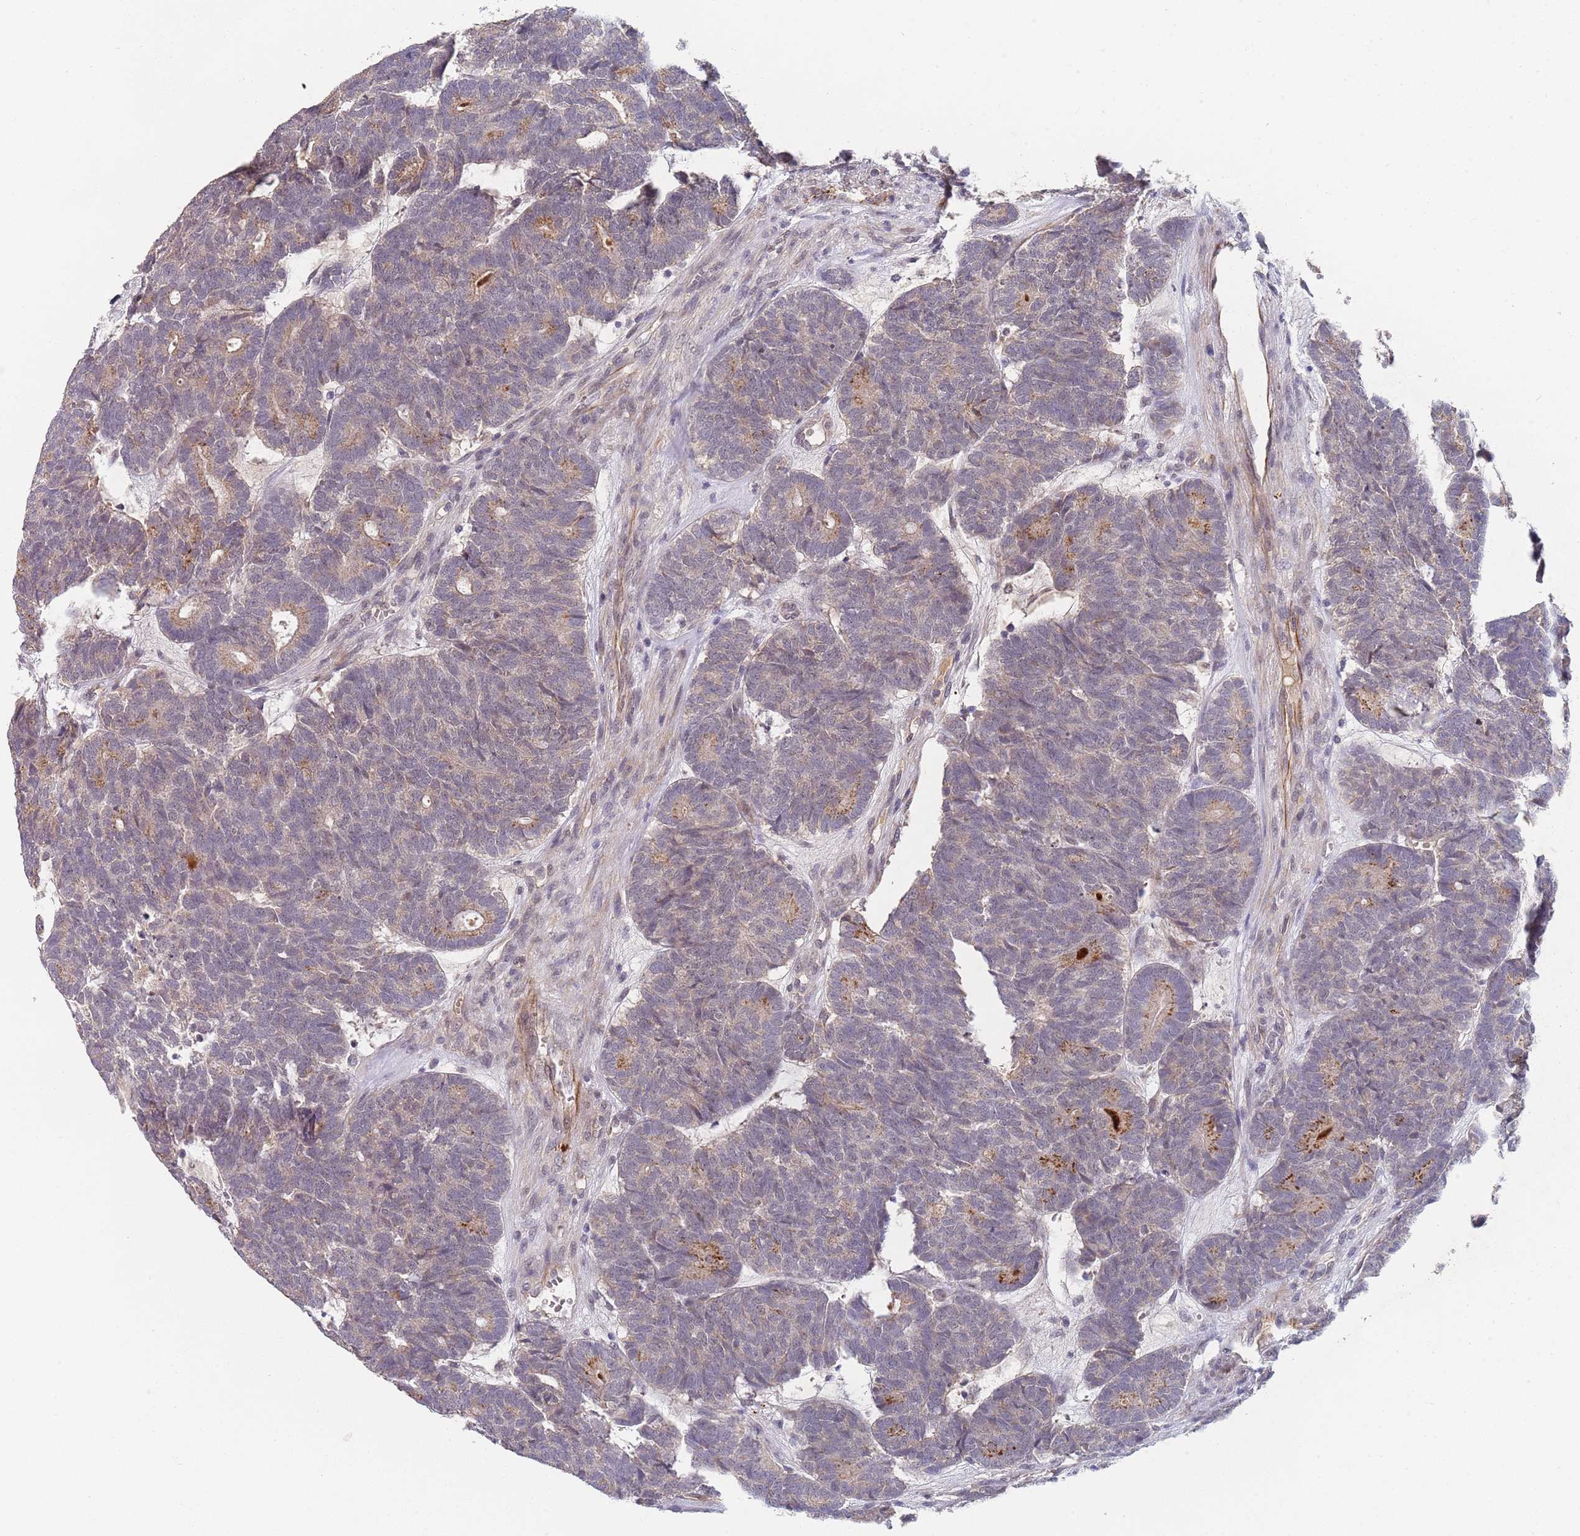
{"staining": {"intensity": "weak", "quantity": "<25%", "location": "cytoplasmic/membranous"}, "tissue": "head and neck cancer", "cell_type": "Tumor cells", "image_type": "cancer", "snomed": [{"axis": "morphology", "description": "Adenocarcinoma, NOS"}, {"axis": "topography", "description": "Head-Neck"}], "caption": "A histopathology image of head and neck cancer (adenocarcinoma) stained for a protein displays no brown staining in tumor cells.", "gene": "B4GALT4", "patient": {"sex": "female", "age": 81}}